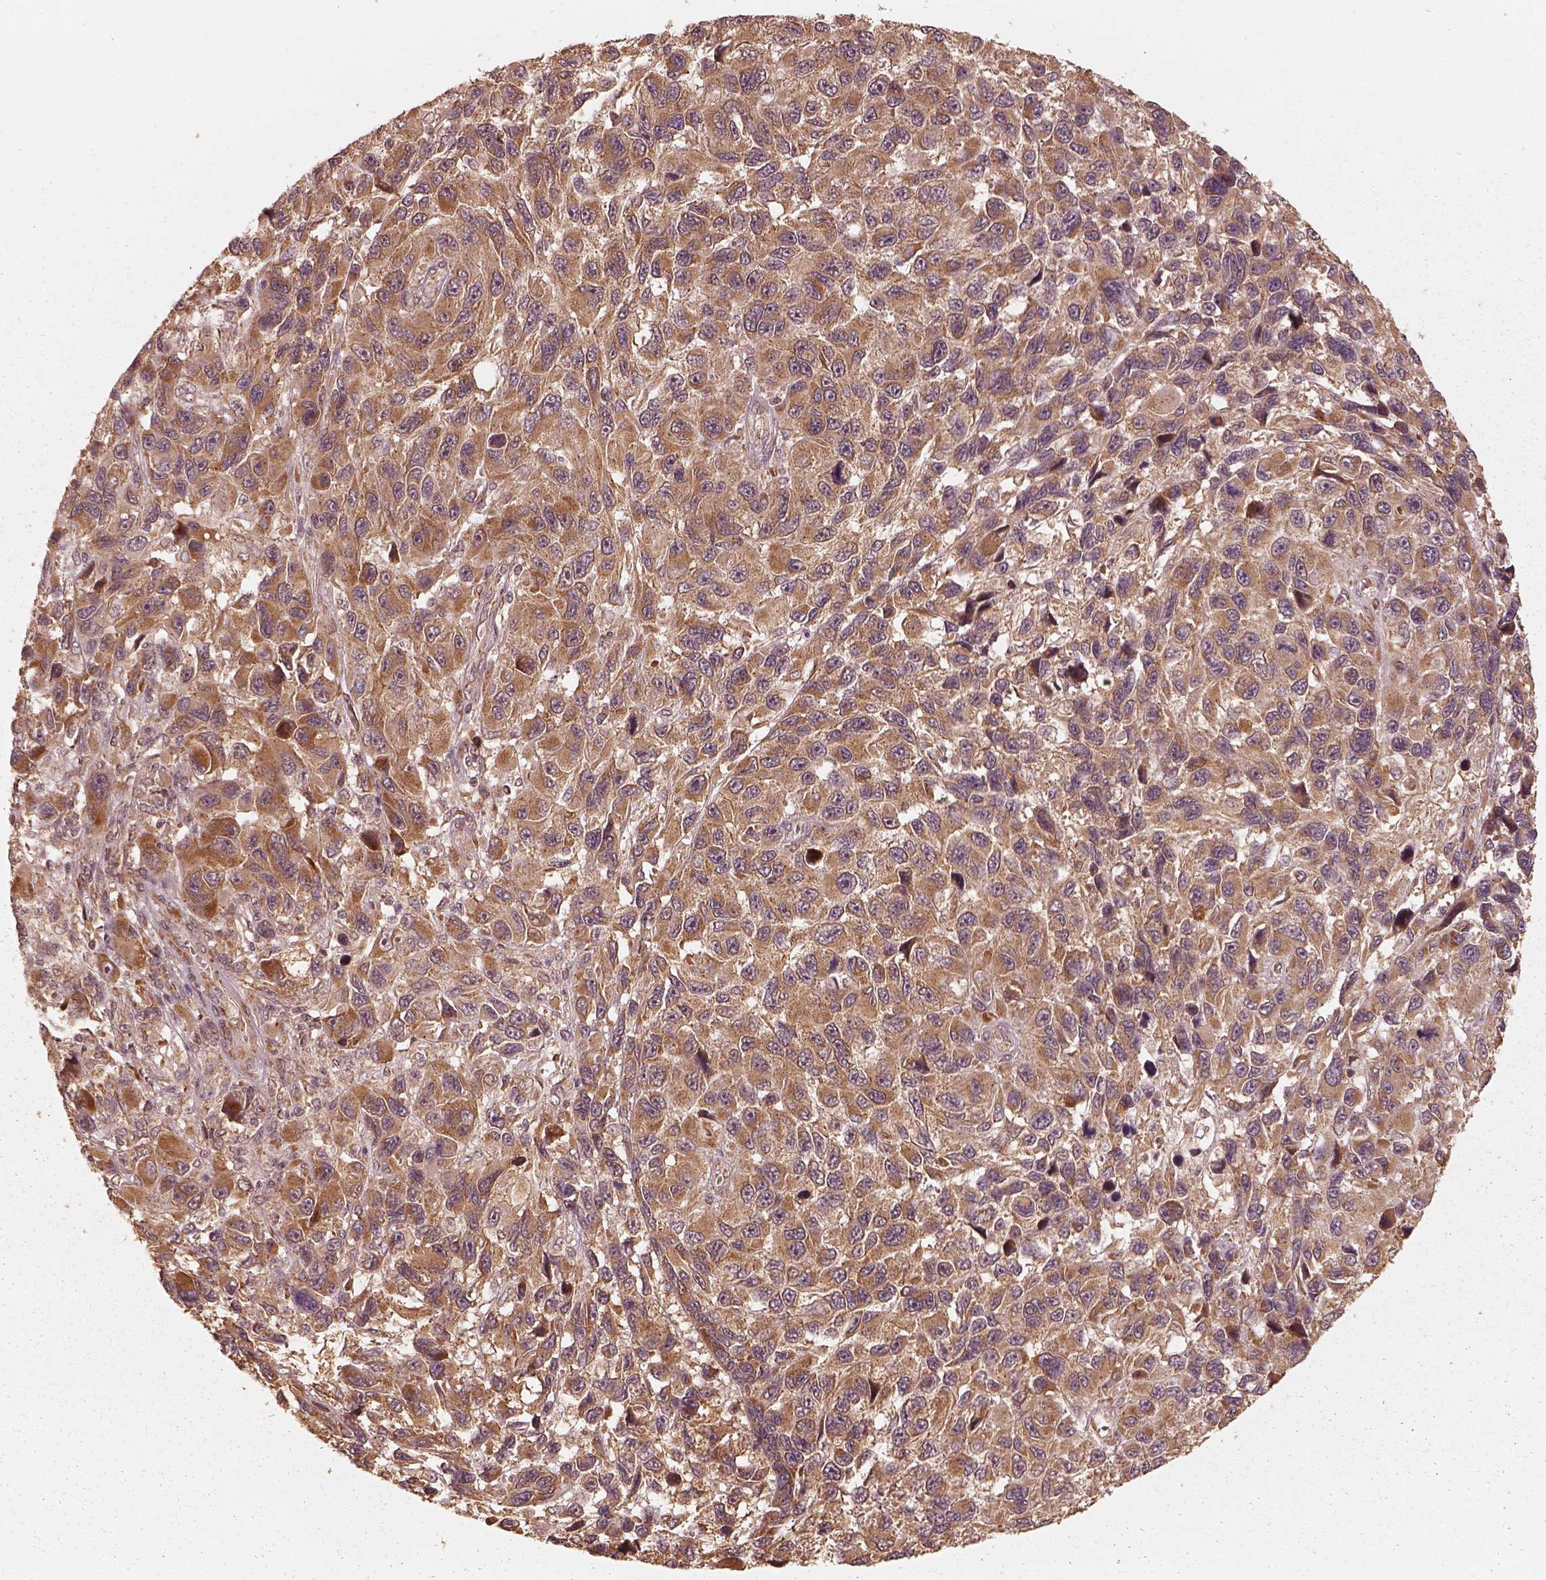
{"staining": {"intensity": "moderate", "quantity": ">75%", "location": "cytoplasmic/membranous"}, "tissue": "melanoma", "cell_type": "Tumor cells", "image_type": "cancer", "snomed": [{"axis": "morphology", "description": "Malignant melanoma, NOS"}, {"axis": "topography", "description": "Skin"}], "caption": "Protein staining of melanoma tissue demonstrates moderate cytoplasmic/membranous expression in approximately >75% of tumor cells. The protein of interest is shown in brown color, while the nuclei are stained blue.", "gene": "DNAJC25", "patient": {"sex": "male", "age": 53}}